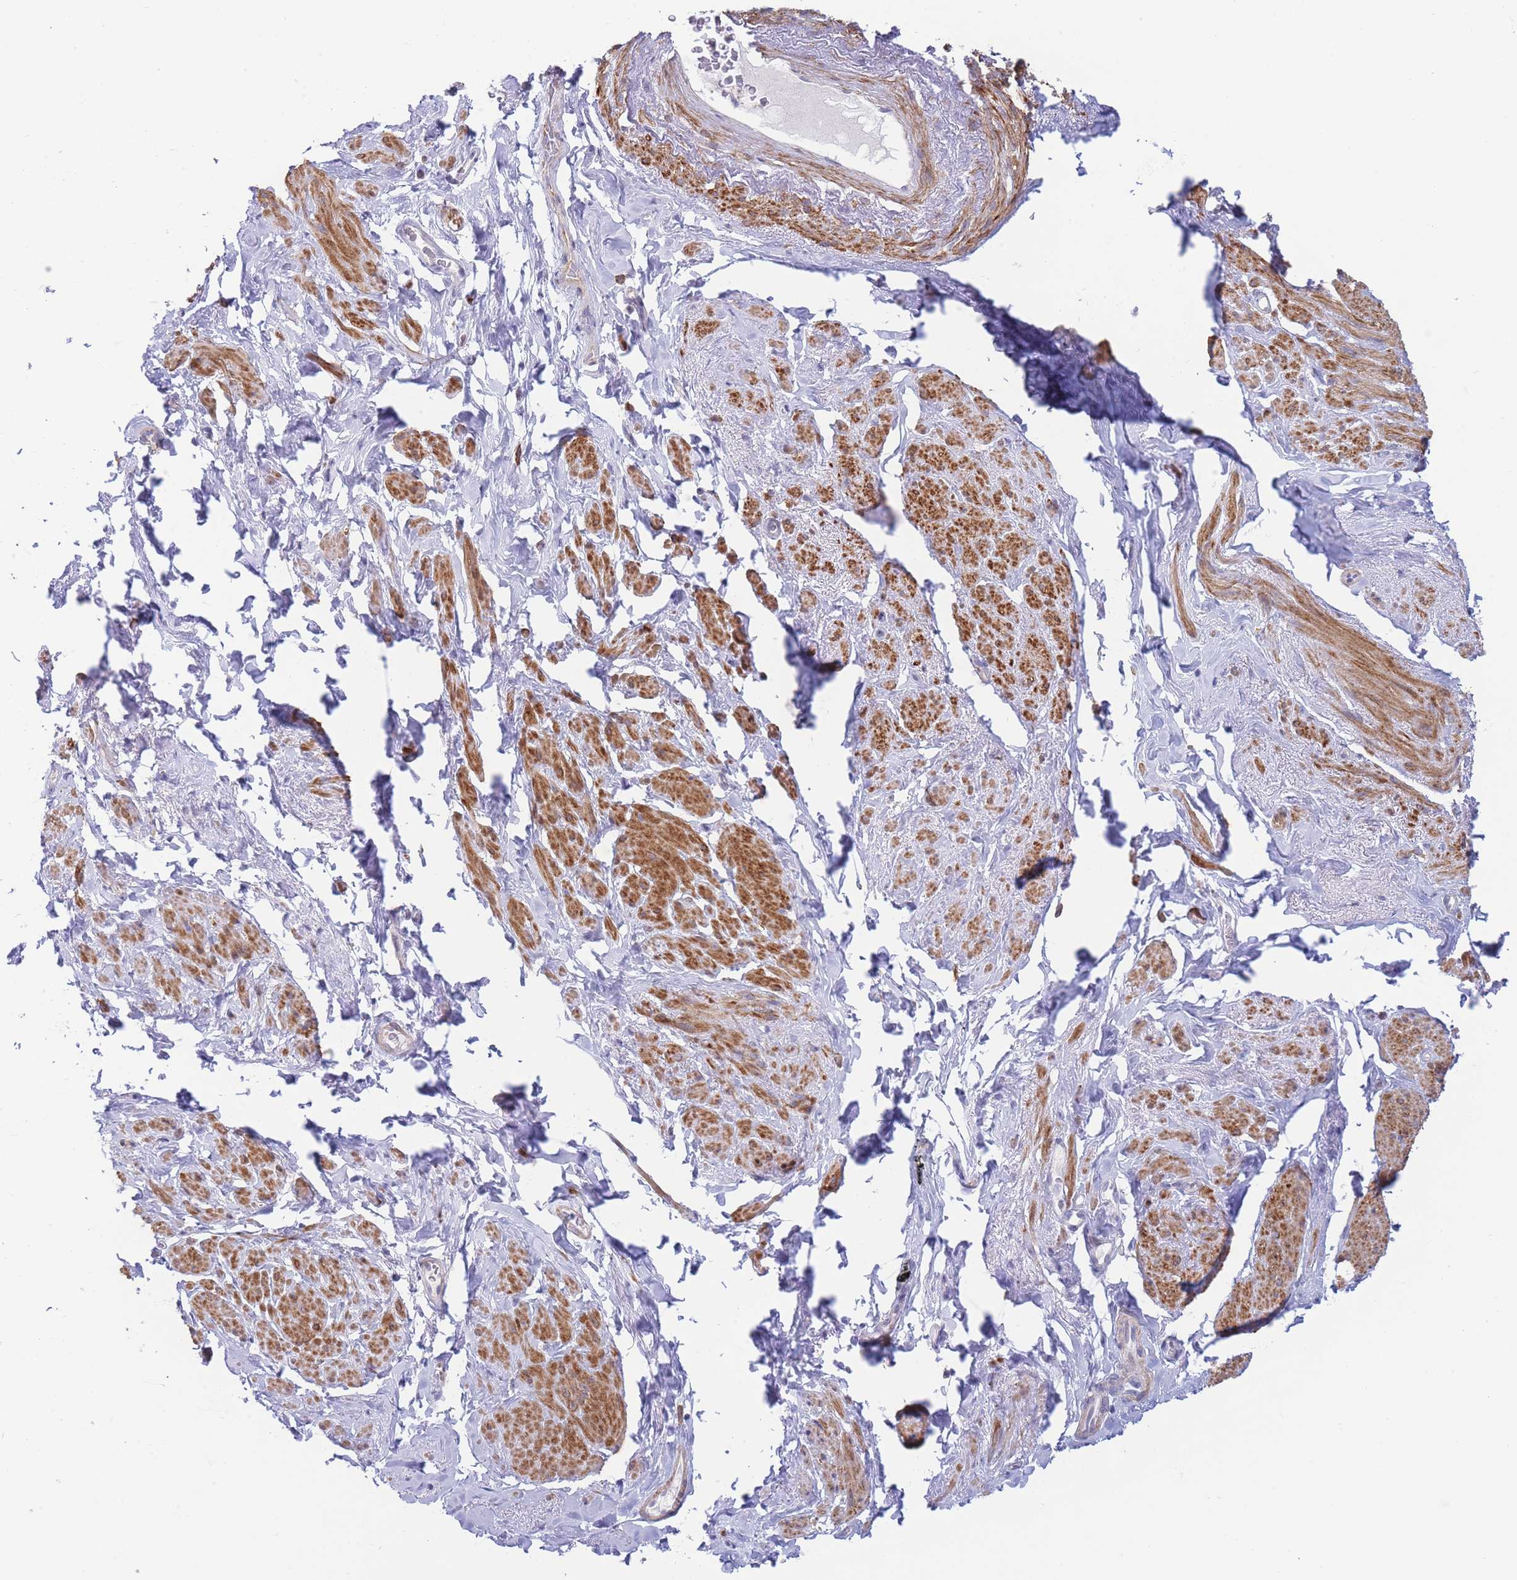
{"staining": {"intensity": "strong", "quantity": ">75%", "location": "cytoplasmic/membranous"}, "tissue": "smooth muscle", "cell_type": "Smooth muscle cells", "image_type": "normal", "snomed": [{"axis": "morphology", "description": "Normal tissue, NOS"}, {"axis": "topography", "description": "Smooth muscle"}, {"axis": "topography", "description": "Peripheral nerve tissue"}], "caption": "Smooth muscle stained for a protein (brown) displays strong cytoplasmic/membranous positive positivity in about >75% of smooth muscle cells.", "gene": "ASAP3", "patient": {"sex": "male", "age": 69}}